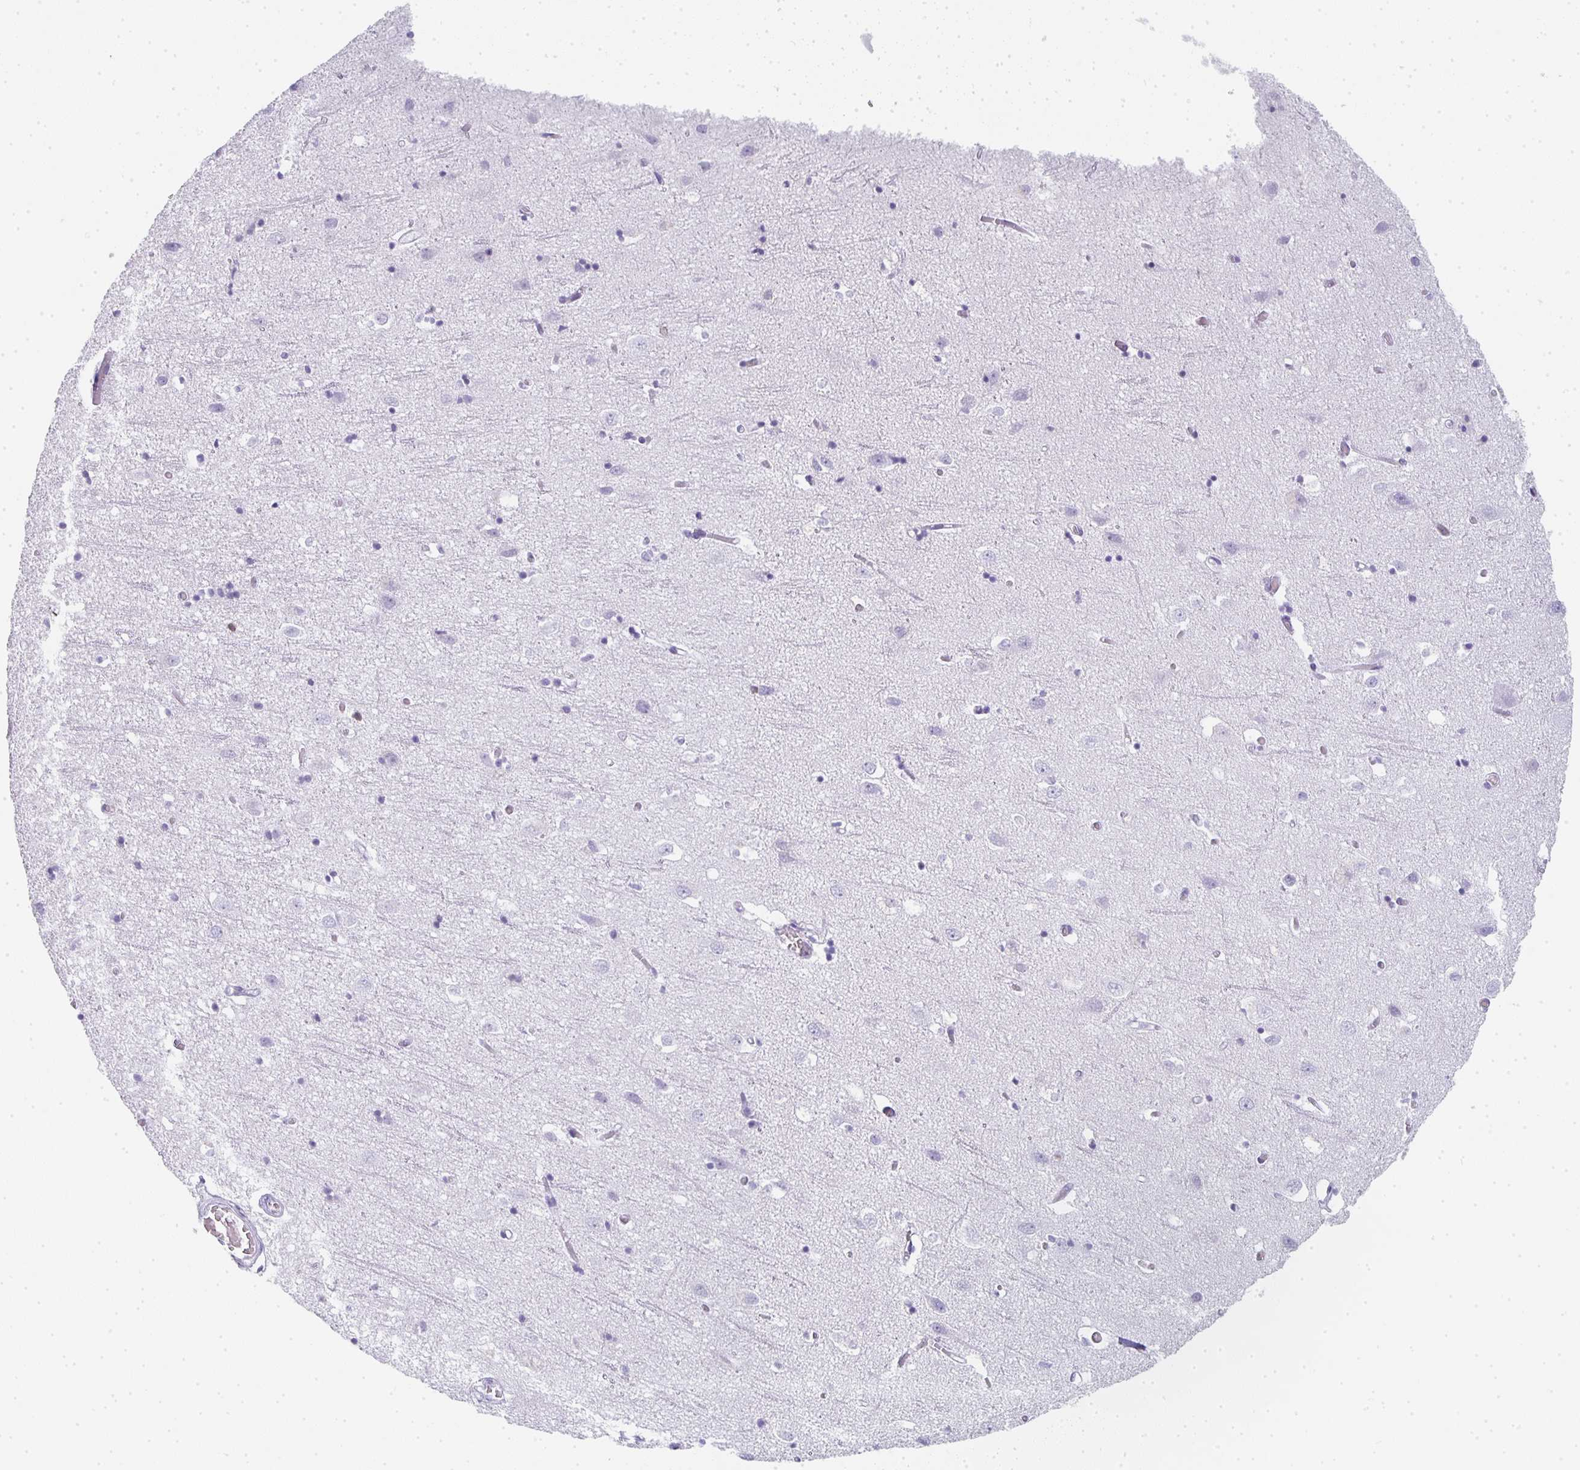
{"staining": {"intensity": "negative", "quantity": "none", "location": "none"}, "tissue": "cerebral cortex", "cell_type": "Endothelial cells", "image_type": "normal", "snomed": [{"axis": "morphology", "description": "Normal tissue, NOS"}, {"axis": "topography", "description": "Cerebral cortex"}], "caption": "Immunohistochemical staining of normal cerebral cortex demonstrates no significant positivity in endothelial cells. (DAB (3,3'-diaminobenzidine) IHC visualized using brightfield microscopy, high magnification).", "gene": "TPSD1", "patient": {"sex": "male", "age": 70}}